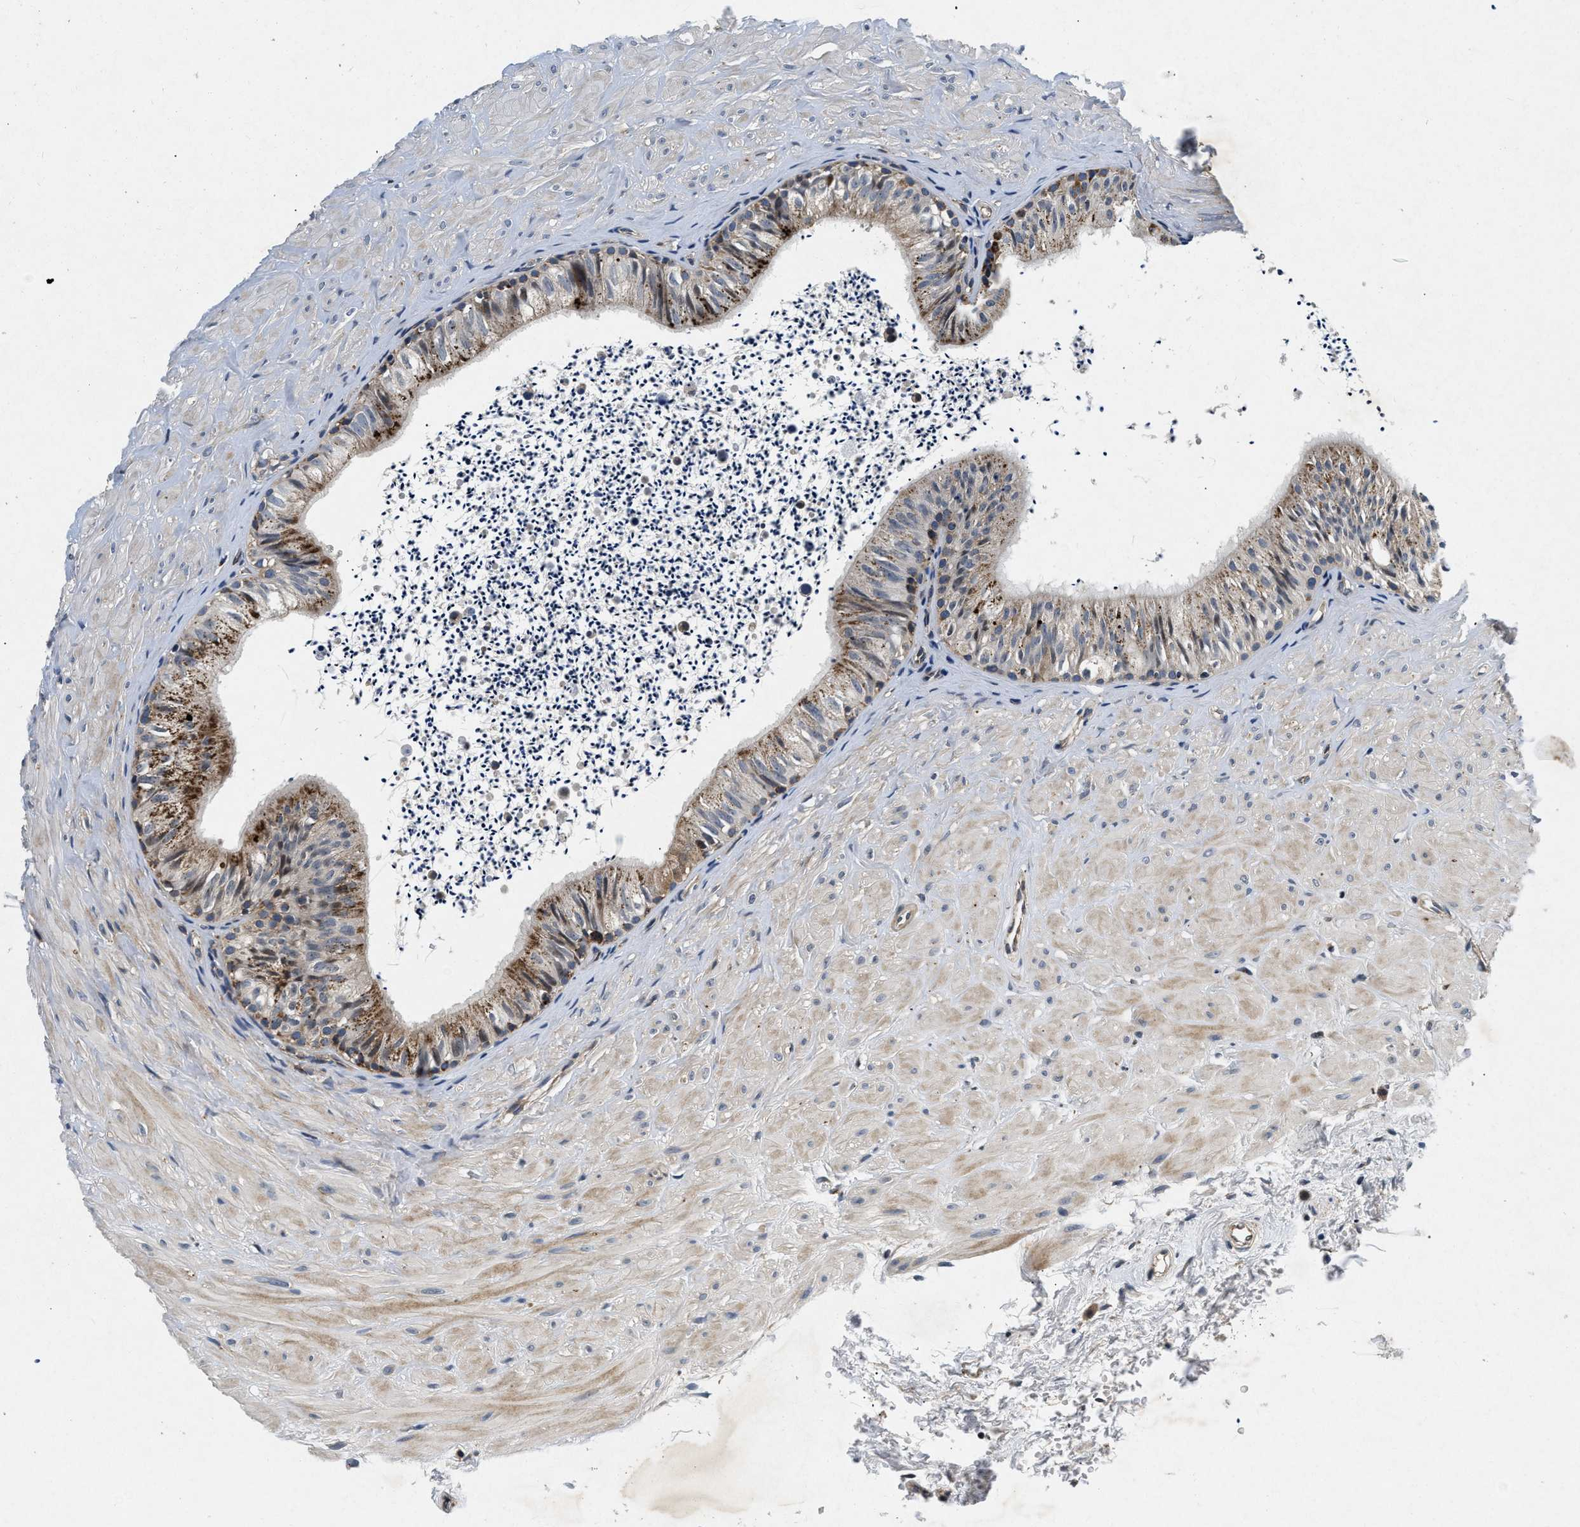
{"staining": {"intensity": "moderate", "quantity": "25%-75%", "location": "cytoplasmic/membranous"}, "tissue": "epididymis", "cell_type": "Glandular cells", "image_type": "normal", "snomed": [{"axis": "morphology", "description": "Normal tissue, NOS"}, {"axis": "topography", "description": "Epididymis"}], "caption": "High-magnification brightfield microscopy of normal epididymis stained with DAB (brown) and counterstained with hematoxylin (blue). glandular cells exhibit moderate cytoplasmic/membranous positivity is identified in about25%-75% of cells.", "gene": "PDP1", "patient": {"sex": "male", "age": 56}}